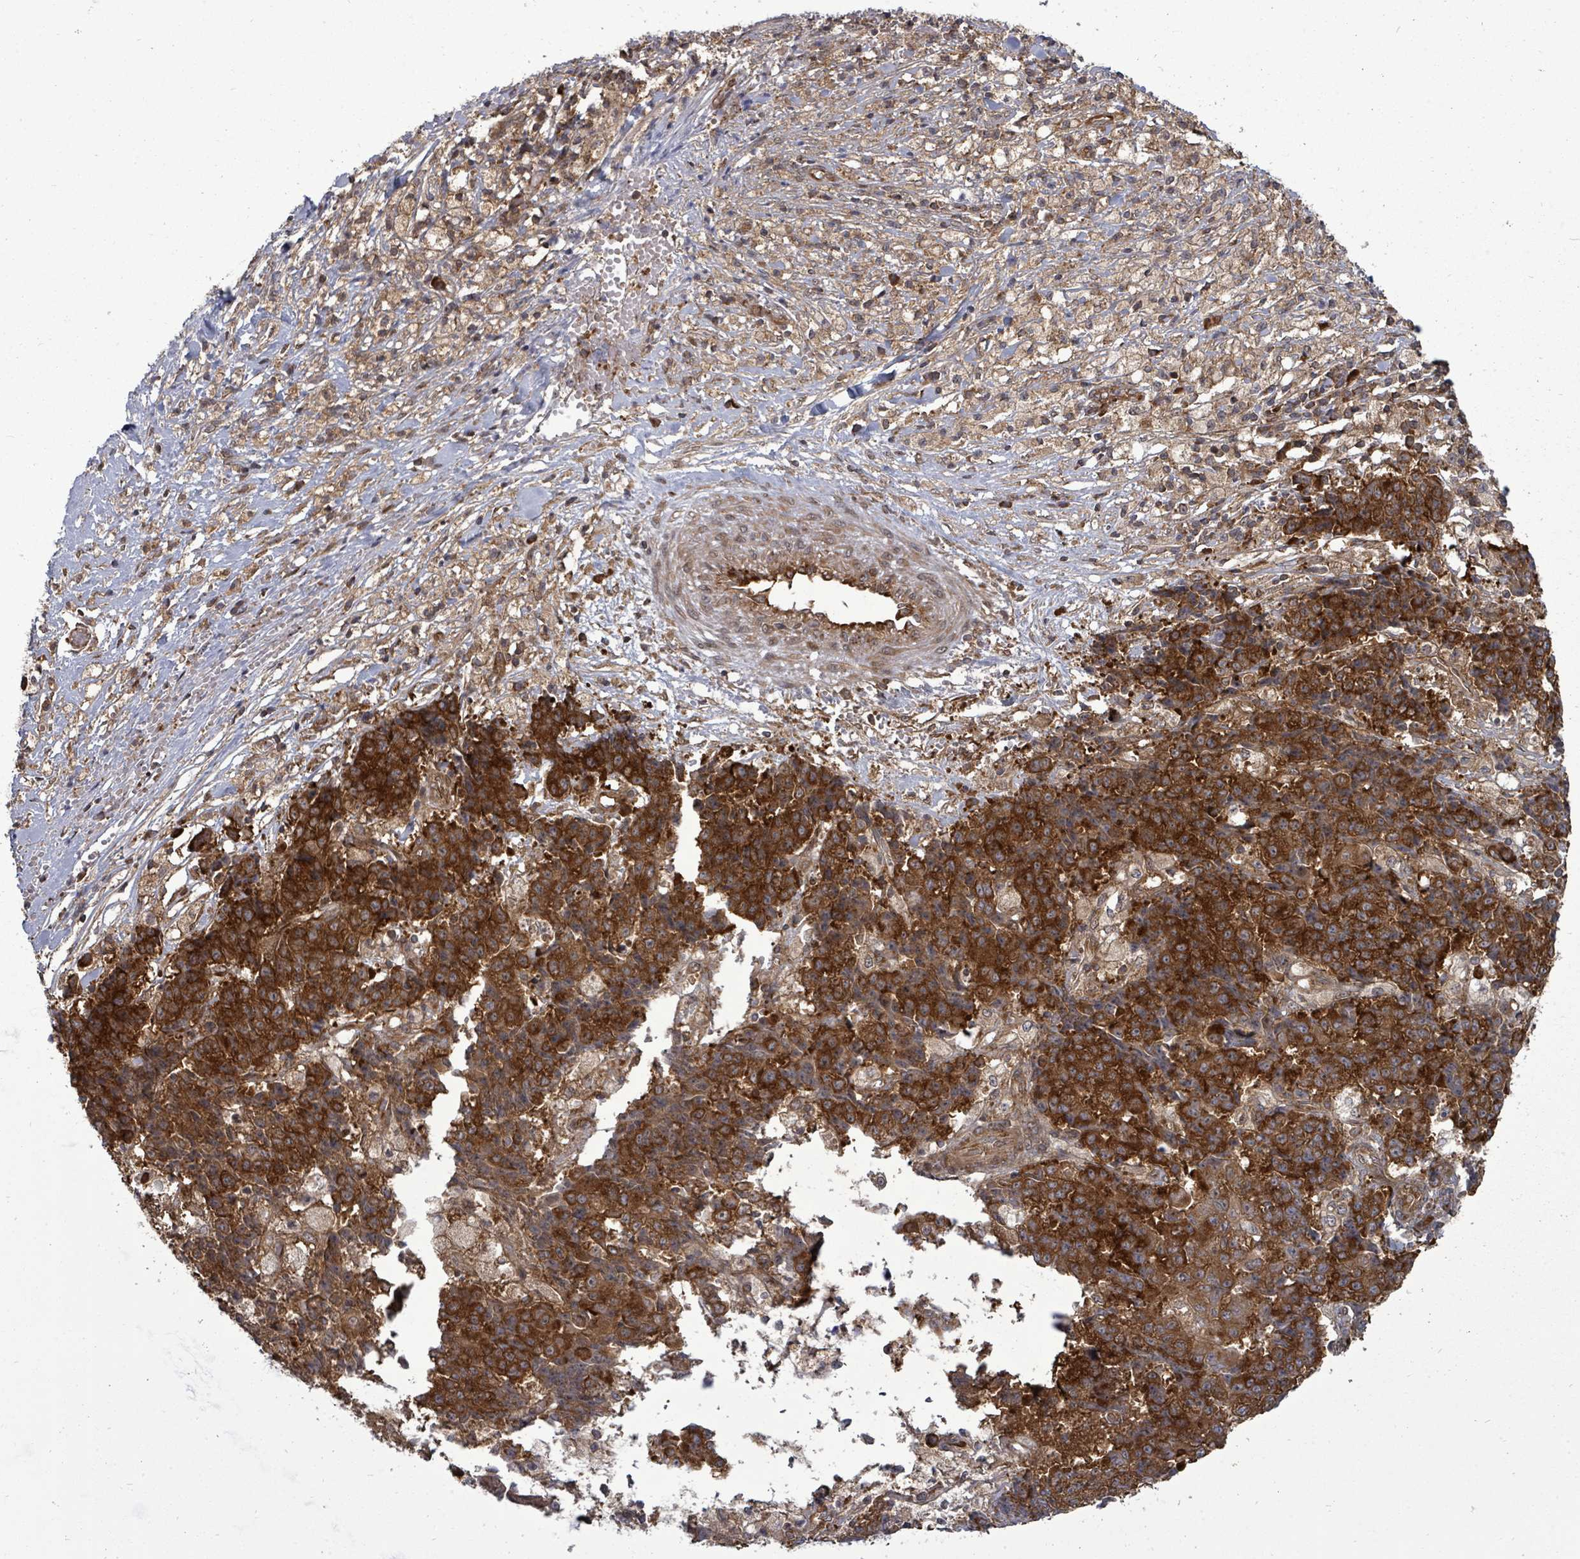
{"staining": {"intensity": "strong", "quantity": ">75%", "location": "cytoplasmic/membranous"}, "tissue": "ovarian cancer", "cell_type": "Tumor cells", "image_type": "cancer", "snomed": [{"axis": "morphology", "description": "Carcinoma, endometroid"}, {"axis": "topography", "description": "Ovary"}], "caption": "Tumor cells show strong cytoplasmic/membranous expression in about >75% of cells in endometroid carcinoma (ovarian). (Stains: DAB (3,3'-diaminobenzidine) in brown, nuclei in blue, Microscopy: brightfield microscopy at high magnification).", "gene": "EIF3C", "patient": {"sex": "female", "age": 42}}